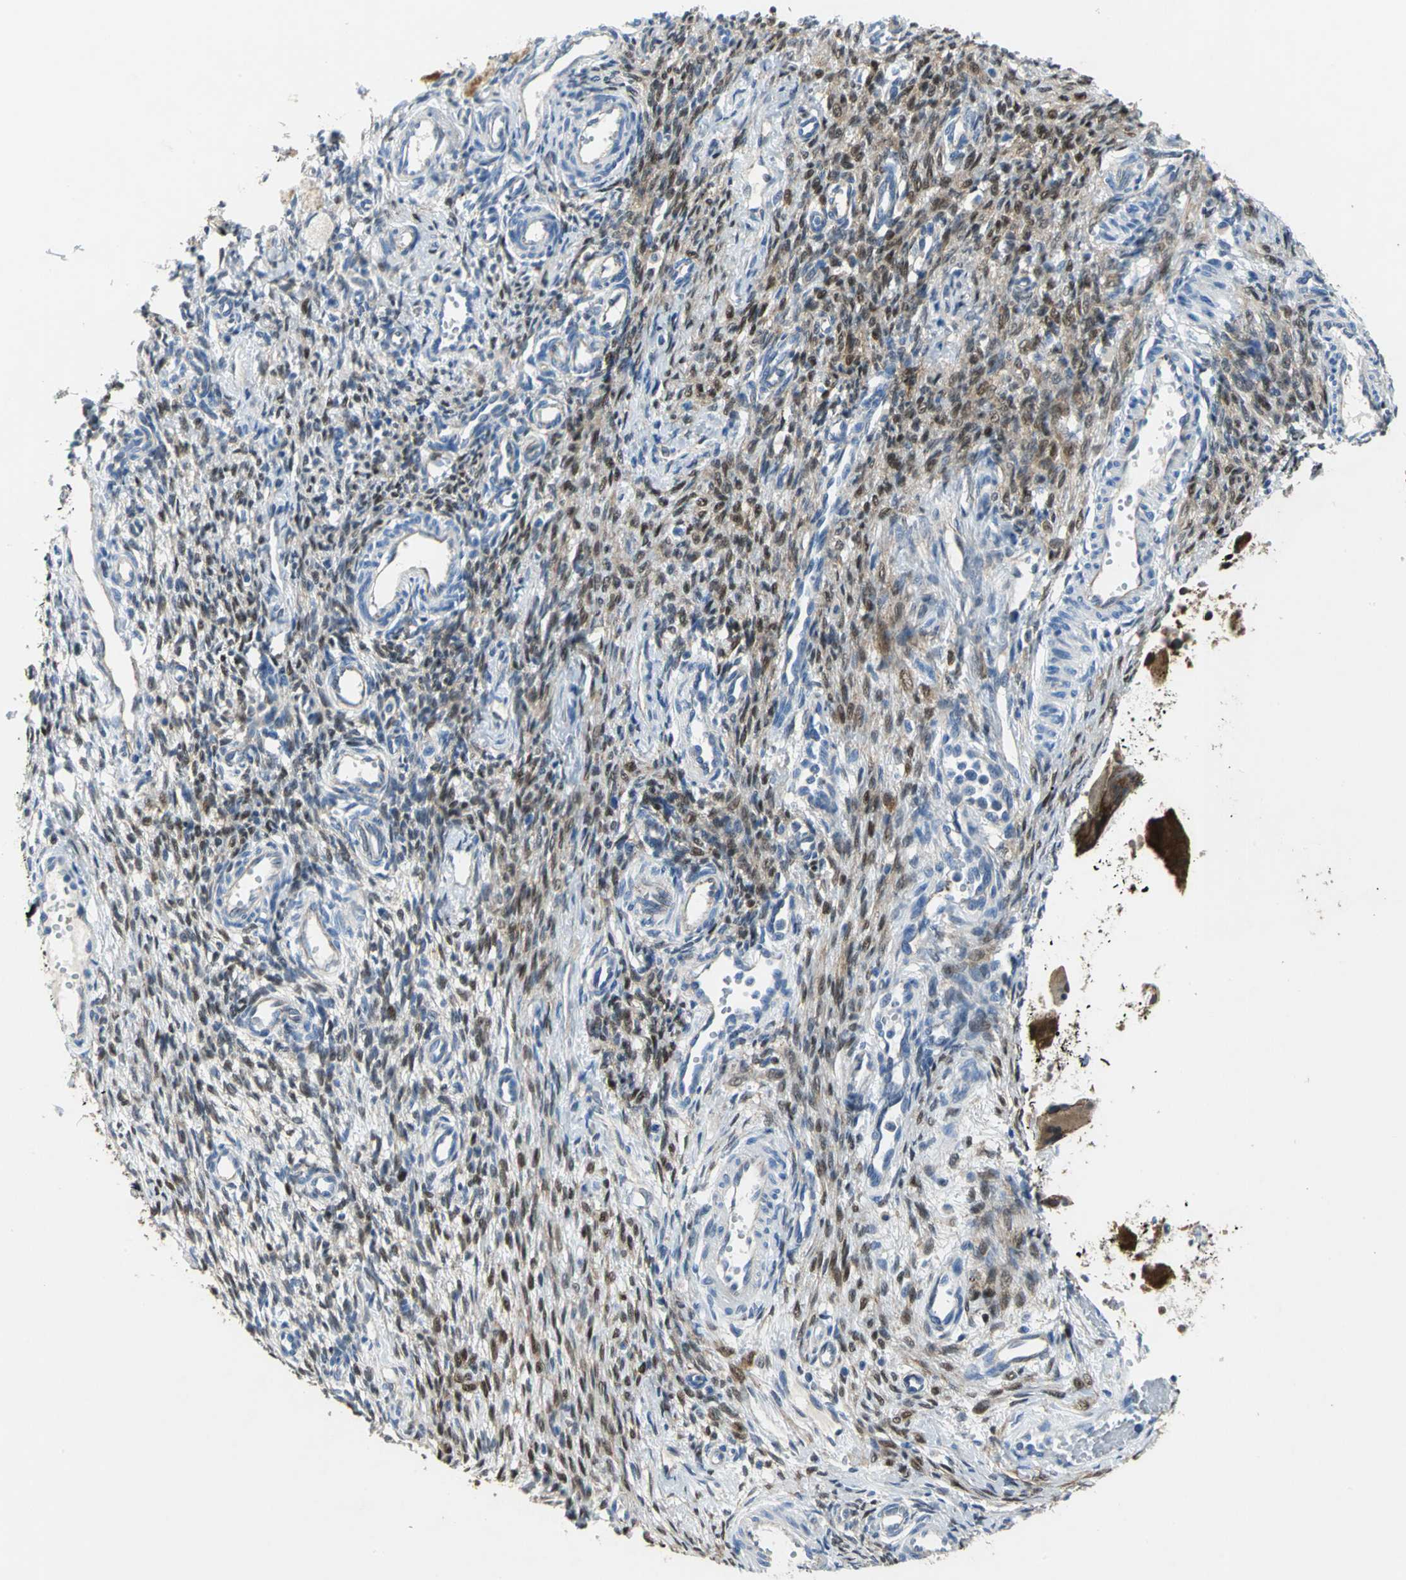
{"staining": {"intensity": "moderate", "quantity": "25%-75%", "location": "cytoplasmic/membranous,nuclear"}, "tissue": "ovary", "cell_type": "Ovarian stroma cells", "image_type": "normal", "snomed": [{"axis": "morphology", "description": "Normal tissue, NOS"}, {"axis": "topography", "description": "Ovary"}], "caption": "Unremarkable ovary exhibits moderate cytoplasmic/membranous,nuclear staining in approximately 25%-75% of ovarian stroma cells (Brightfield microscopy of DAB IHC at high magnification)..", "gene": "ENSG00000285130", "patient": {"sex": "female", "age": 33}}